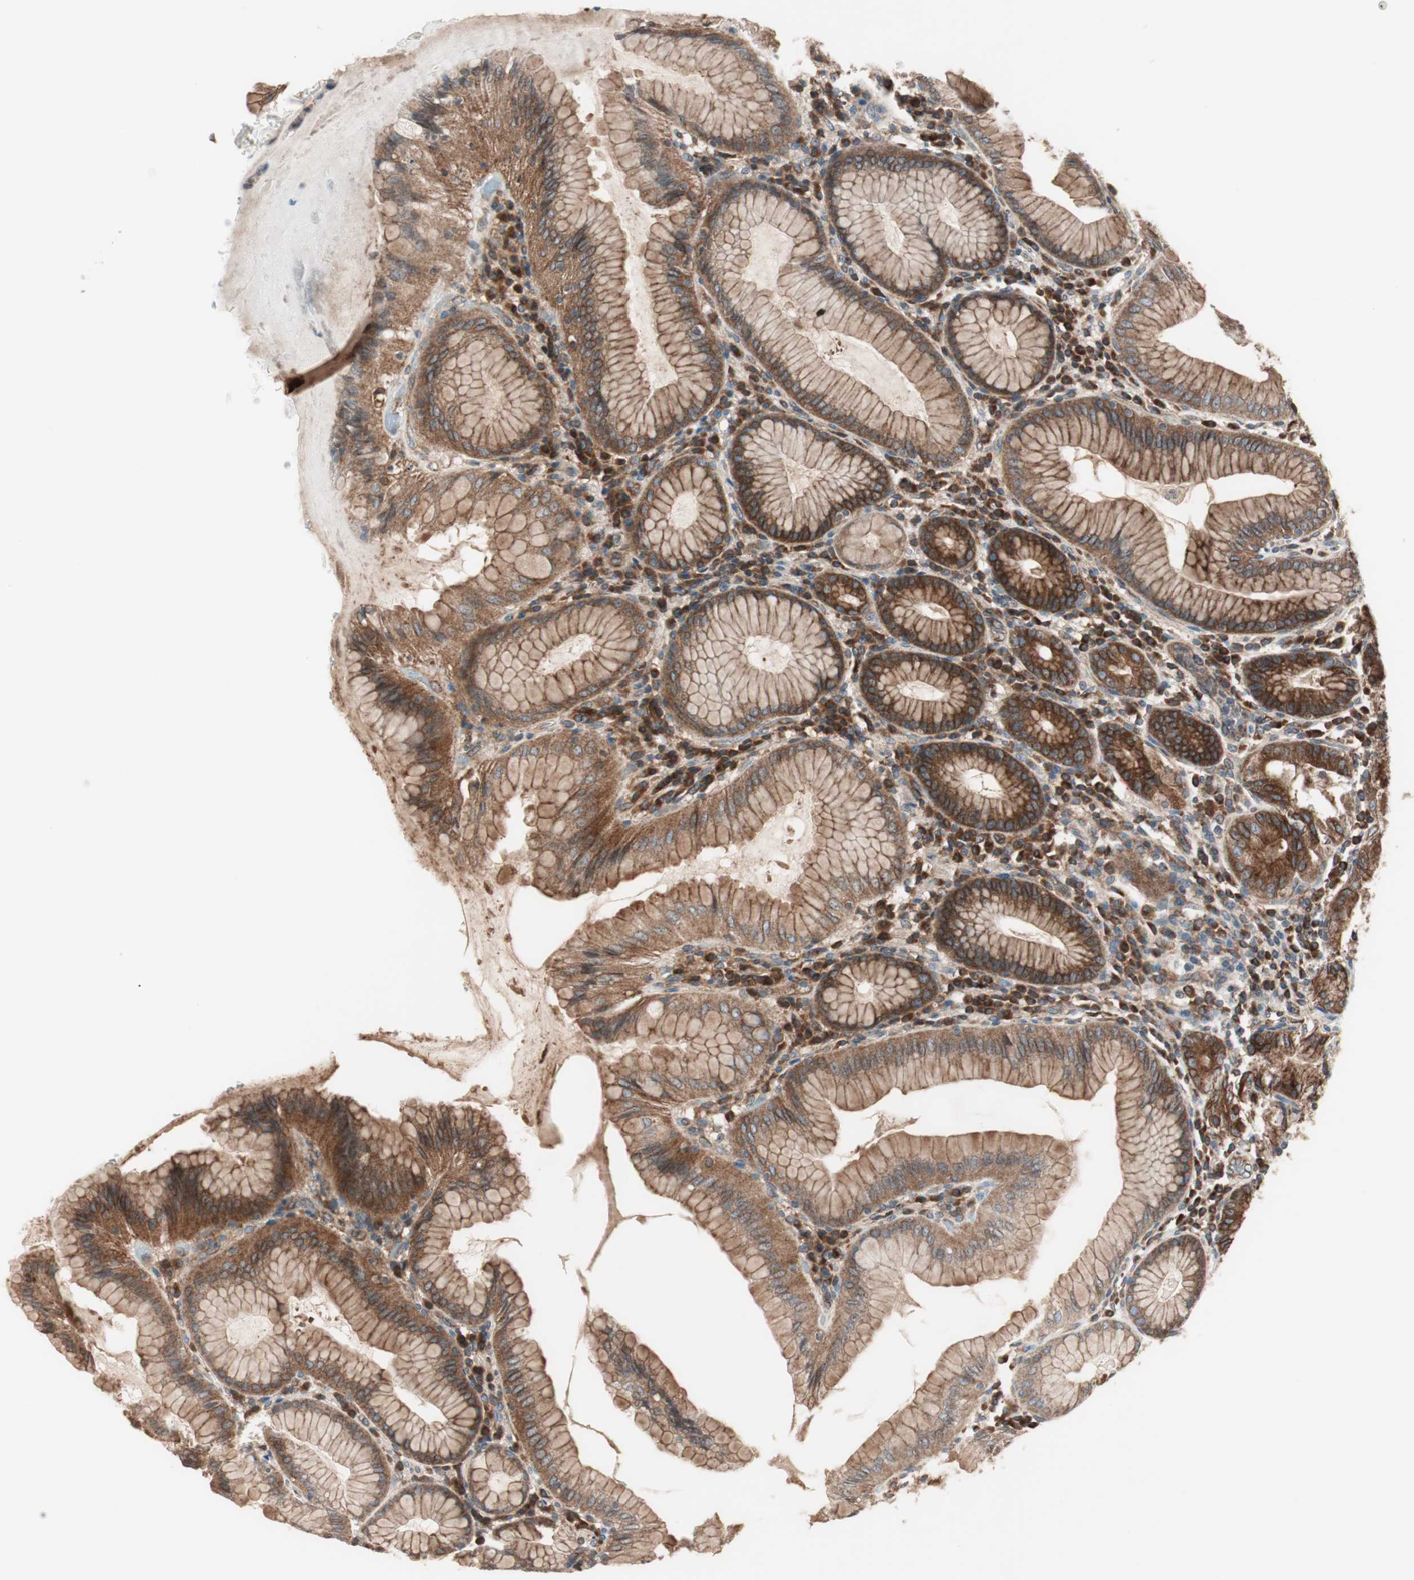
{"staining": {"intensity": "strong", "quantity": ">75%", "location": "cytoplasmic/membranous"}, "tissue": "stomach", "cell_type": "Glandular cells", "image_type": "normal", "snomed": [{"axis": "morphology", "description": "Normal tissue, NOS"}, {"axis": "topography", "description": "Stomach, lower"}], "caption": "Immunohistochemistry micrograph of normal stomach: human stomach stained using IHC demonstrates high levels of strong protein expression localized specifically in the cytoplasmic/membranous of glandular cells, appearing as a cytoplasmic/membranous brown color.", "gene": "RAB5A", "patient": {"sex": "female", "age": 76}}